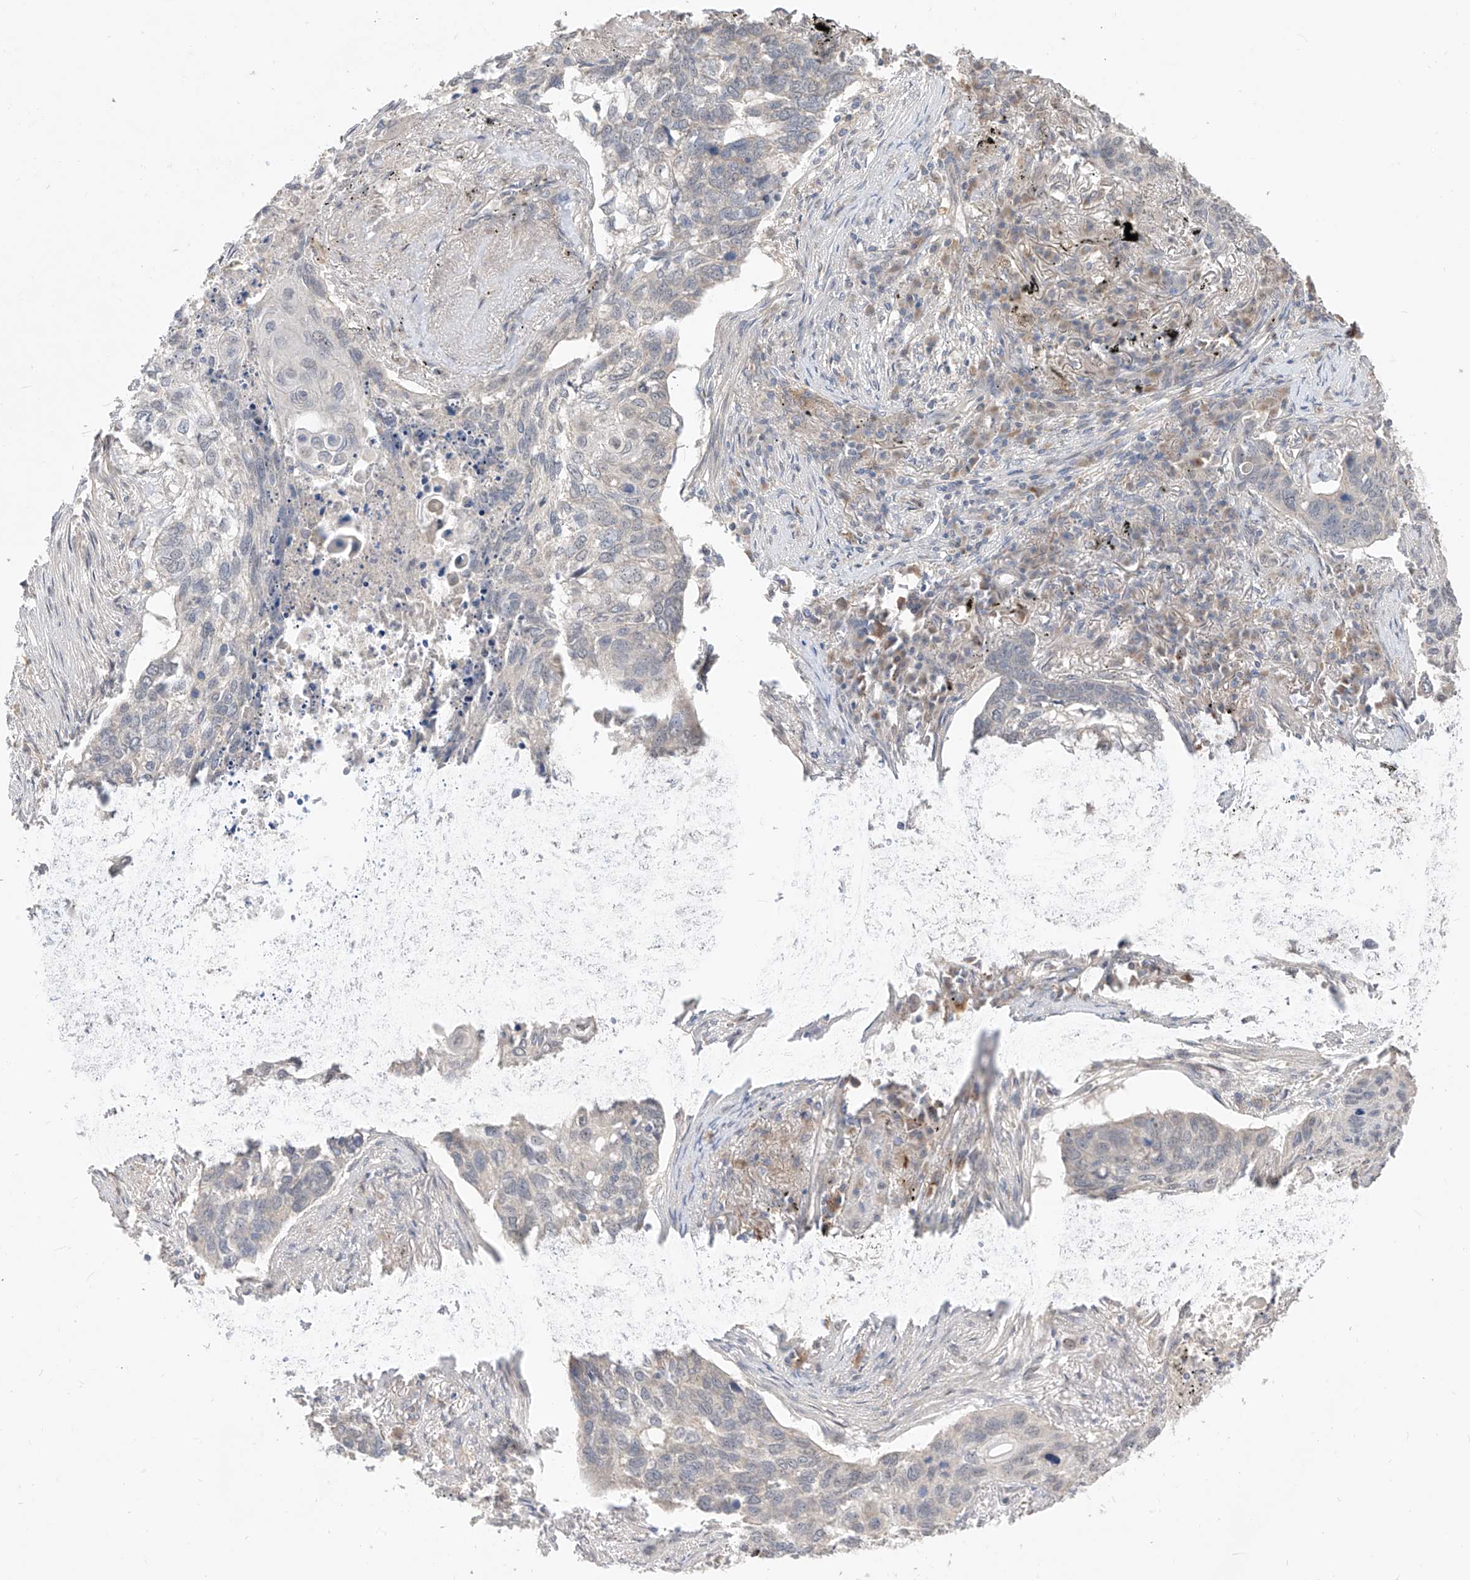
{"staining": {"intensity": "negative", "quantity": "none", "location": "none"}, "tissue": "lung cancer", "cell_type": "Tumor cells", "image_type": "cancer", "snomed": [{"axis": "morphology", "description": "Squamous cell carcinoma, NOS"}, {"axis": "topography", "description": "Lung"}], "caption": "IHC of lung cancer shows no positivity in tumor cells. (DAB immunohistochemistry (IHC) visualized using brightfield microscopy, high magnification).", "gene": "LATS1", "patient": {"sex": "female", "age": 63}}